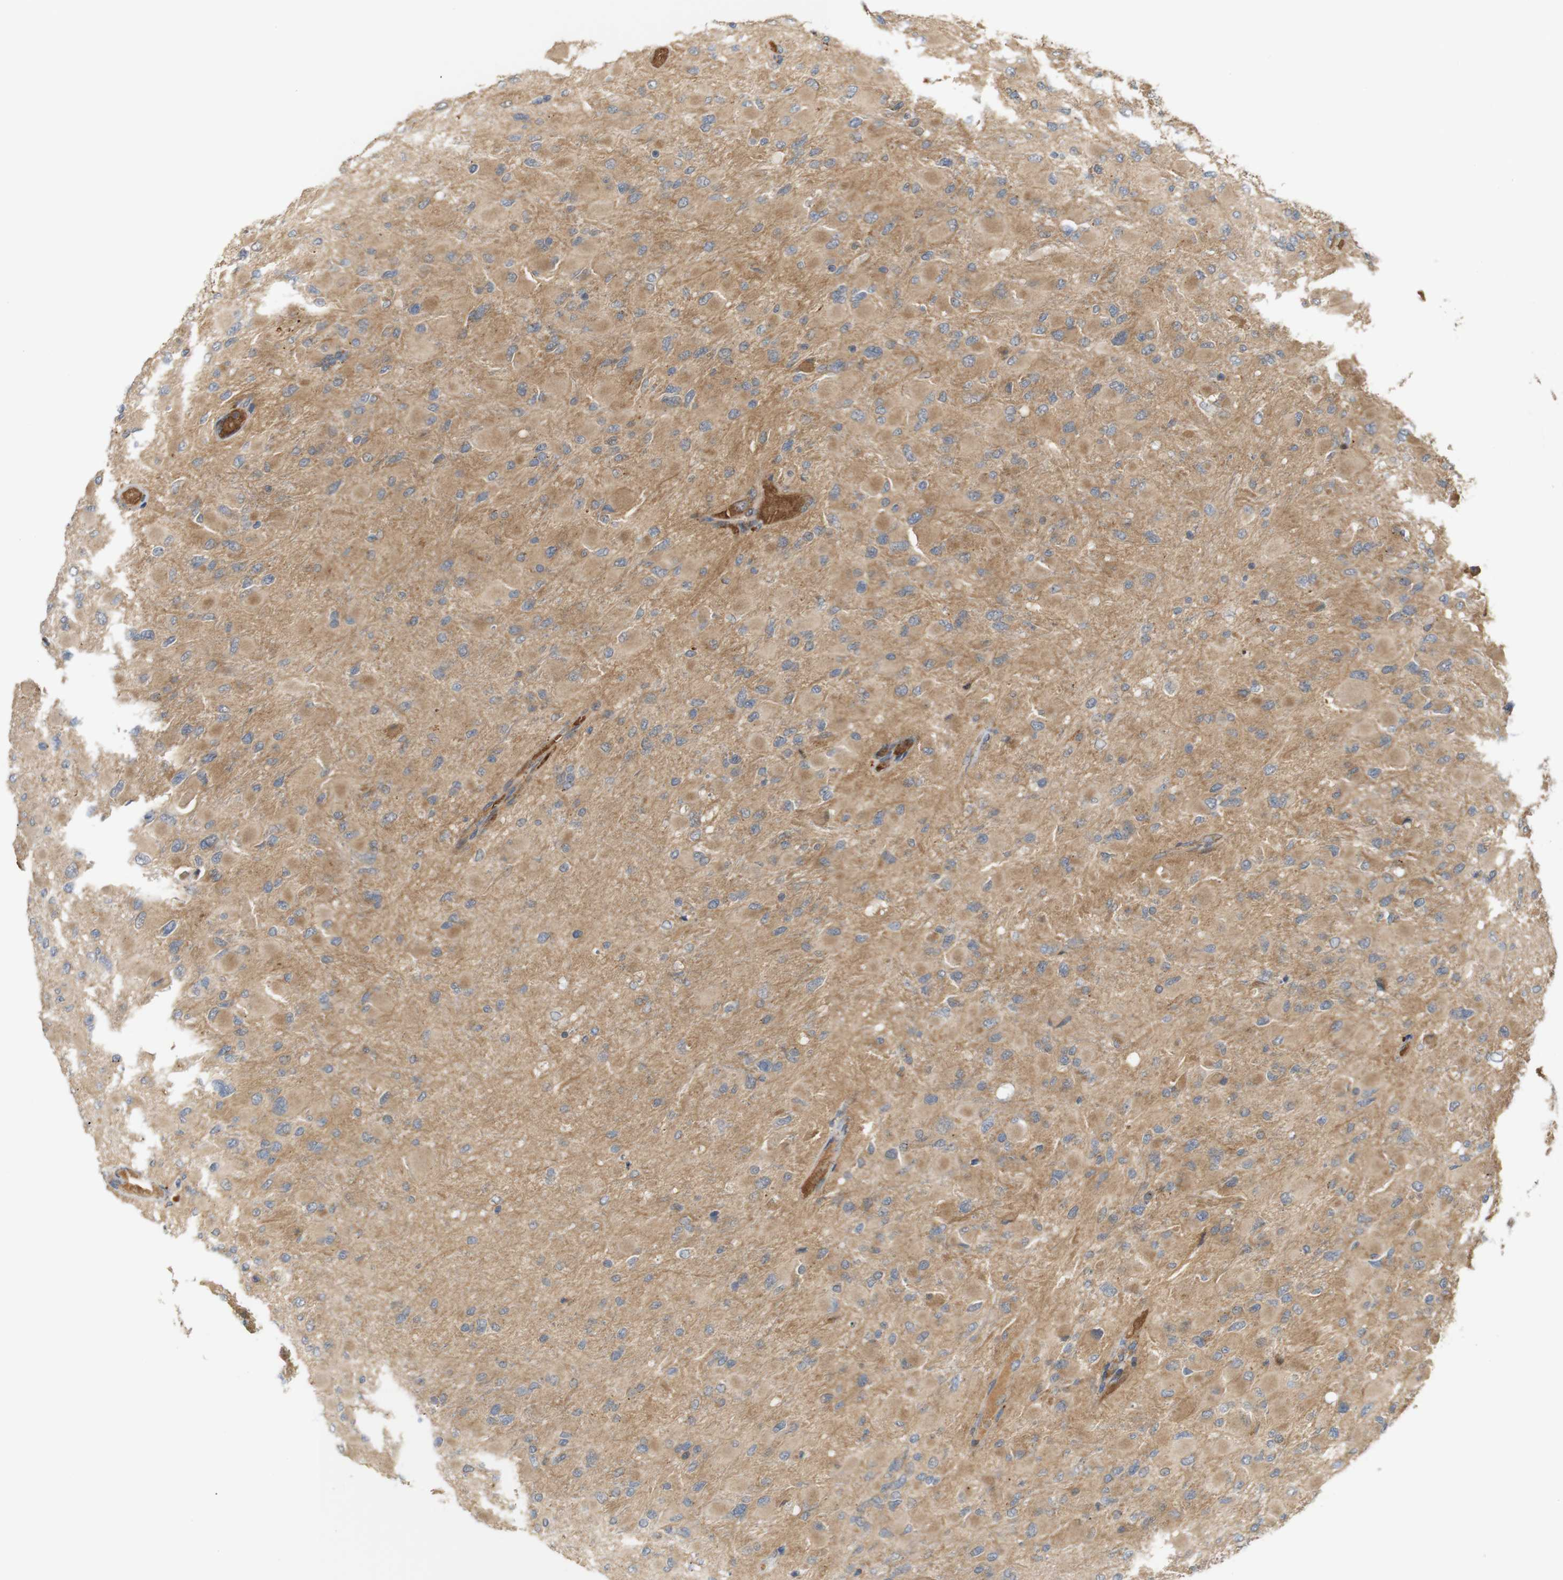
{"staining": {"intensity": "moderate", "quantity": ">75%", "location": "cytoplasmic/membranous"}, "tissue": "glioma", "cell_type": "Tumor cells", "image_type": "cancer", "snomed": [{"axis": "morphology", "description": "Glioma, malignant, High grade"}, {"axis": "topography", "description": "Cerebral cortex"}], "caption": "Immunohistochemistry (IHC) histopathology image of glioma stained for a protein (brown), which shows medium levels of moderate cytoplasmic/membranous positivity in approximately >75% of tumor cells.", "gene": "RPTOR", "patient": {"sex": "female", "age": 36}}